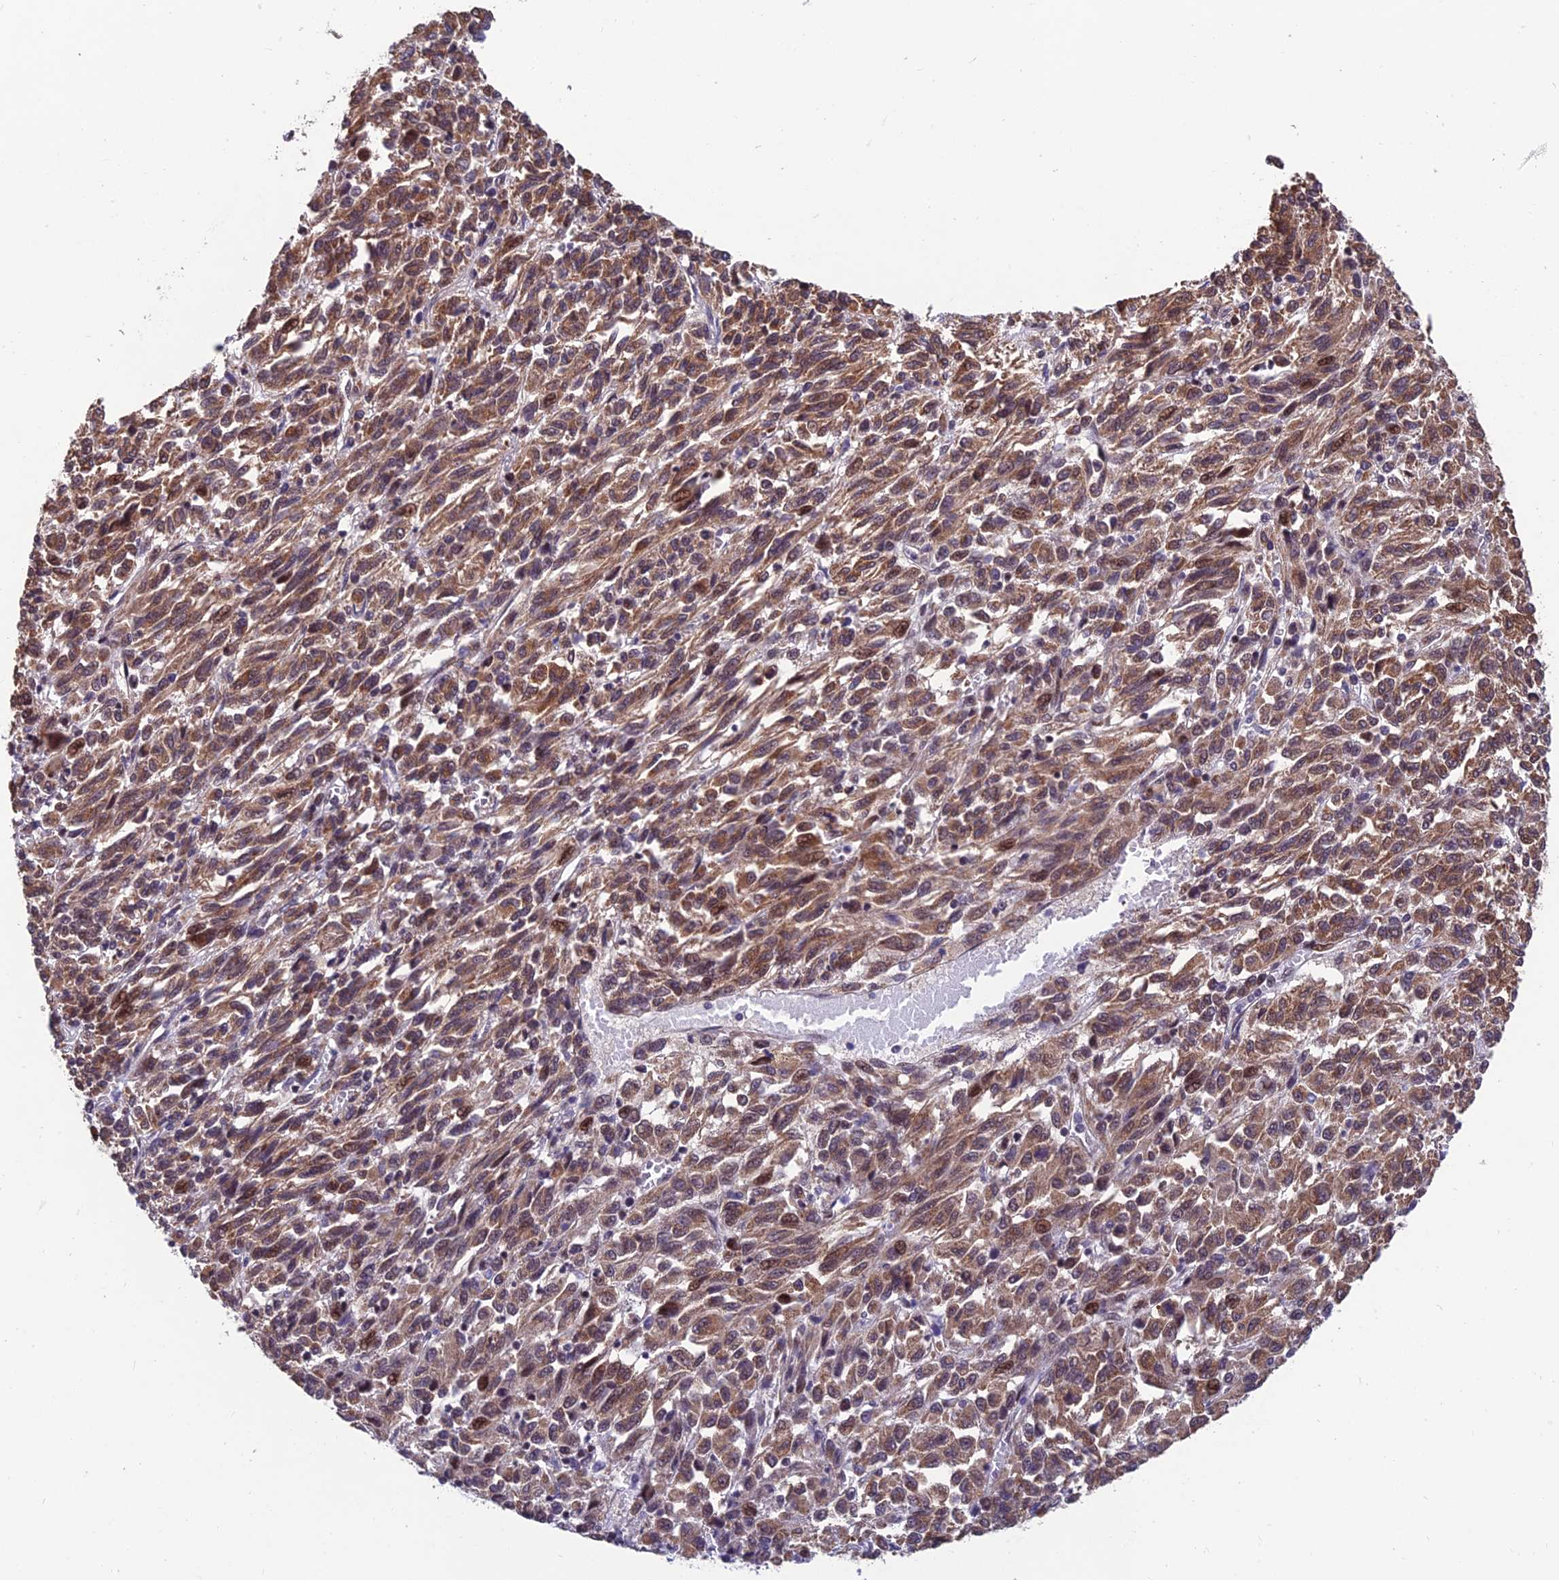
{"staining": {"intensity": "moderate", "quantity": ">75%", "location": "cytoplasmic/membranous,nuclear"}, "tissue": "melanoma", "cell_type": "Tumor cells", "image_type": "cancer", "snomed": [{"axis": "morphology", "description": "Malignant melanoma, Metastatic site"}, {"axis": "topography", "description": "Lung"}], "caption": "Human malignant melanoma (metastatic site) stained for a protein (brown) demonstrates moderate cytoplasmic/membranous and nuclear positive expression in about >75% of tumor cells.", "gene": "KIAA1191", "patient": {"sex": "male", "age": 64}}